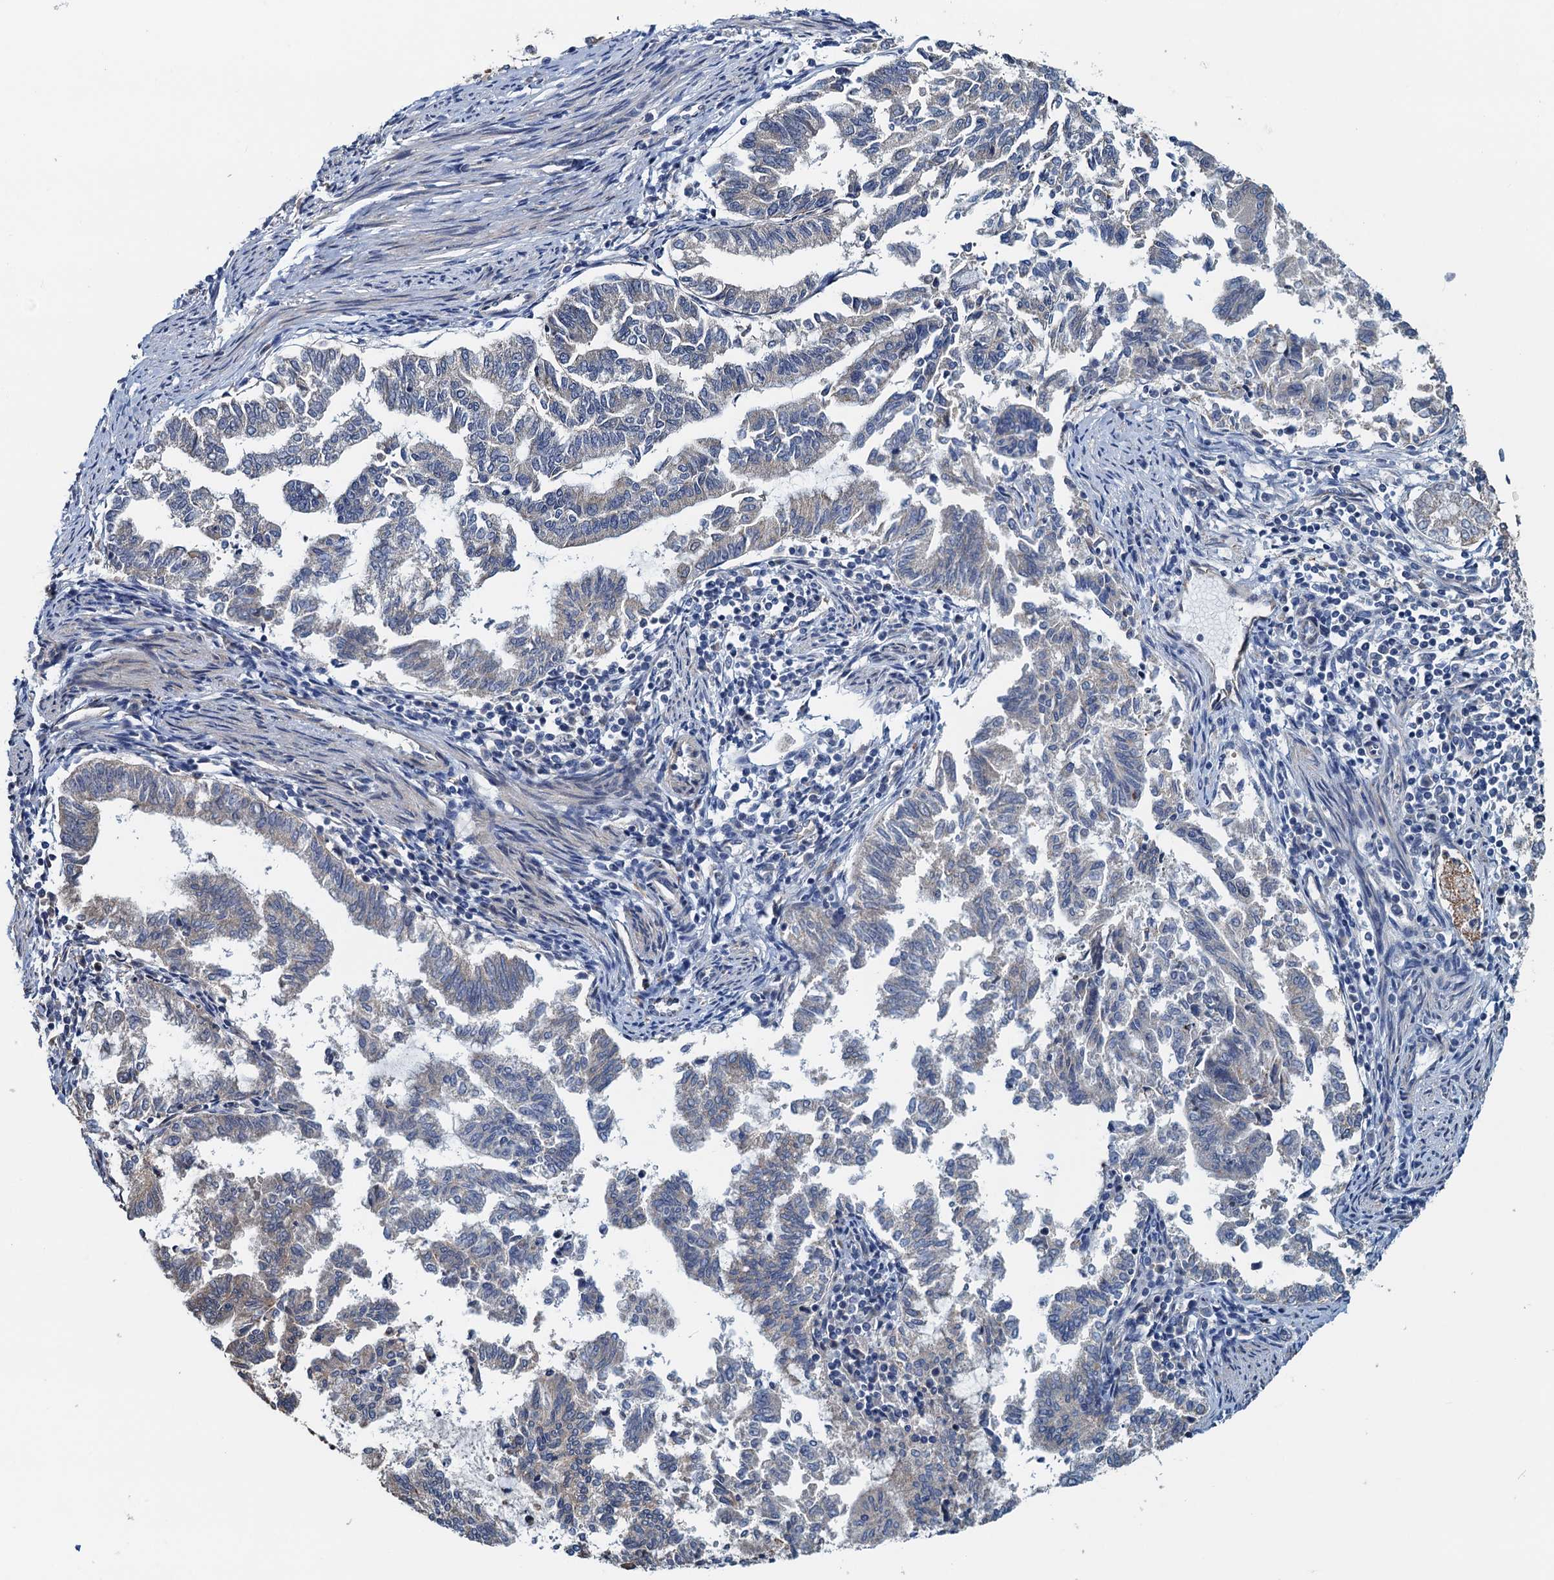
{"staining": {"intensity": "negative", "quantity": "none", "location": "none"}, "tissue": "endometrial cancer", "cell_type": "Tumor cells", "image_type": "cancer", "snomed": [{"axis": "morphology", "description": "Adenocarcinoma, NOS"}, {"axis": "topography", "description": "Endometrium"}], "caption": "Immunohistochemistry histopathology image of human endometrial cancer stained for a protein (brown), which displays no expression in tumor cells.", "gene": "ZNF606", "patient": {"sex": "female", "age": 79}}